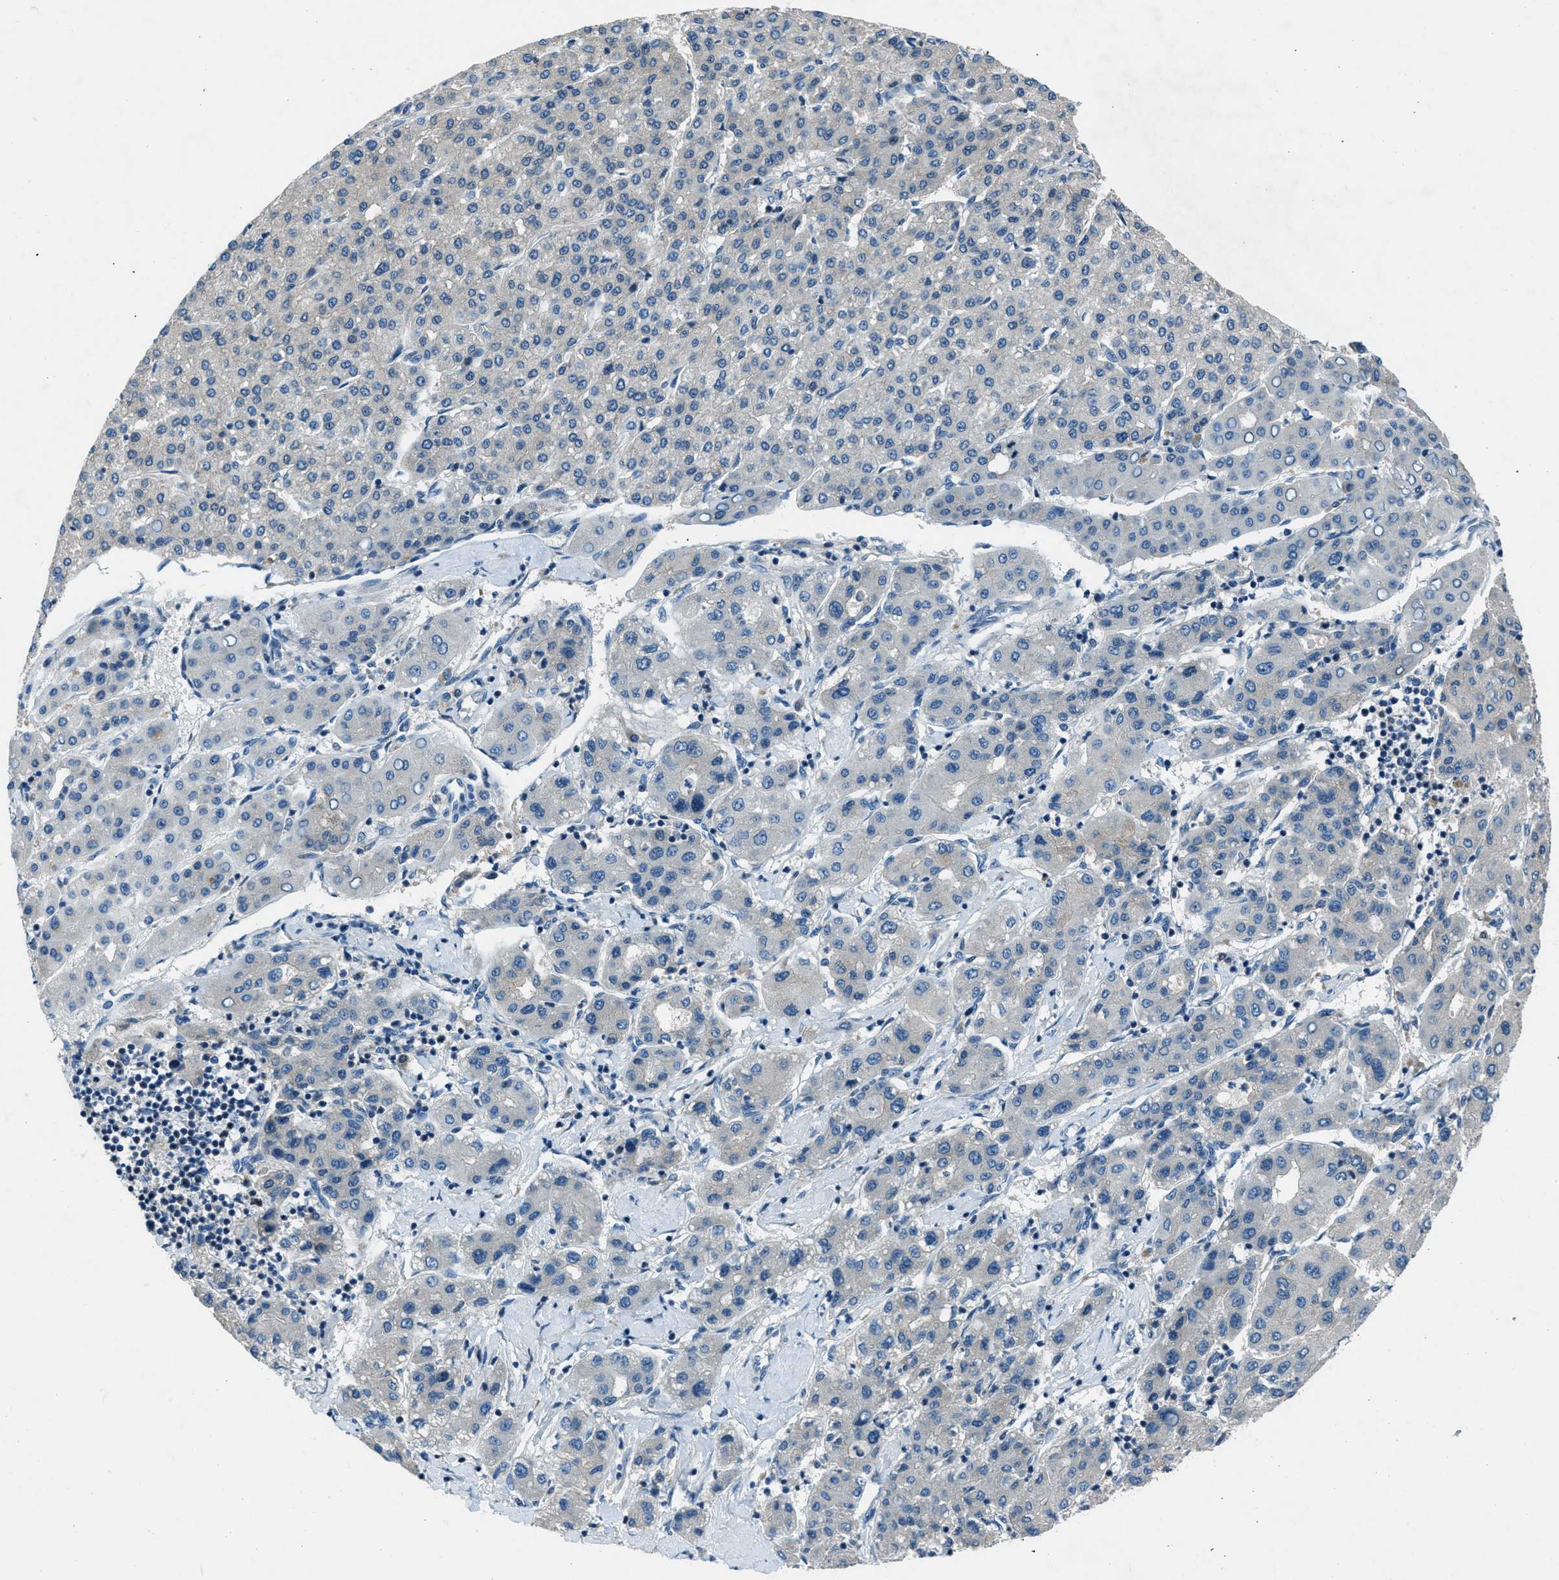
{"staining": {"intensity": "negative", "quantity": "none", "location": "none"}, "tissue": "liver cancer", "cell_type": "Tumor cells", "image_type": "cancer", "snomed": [{"axis": "morphology", "description": "Carcinoma, Hepatocellular, NOS"}, {"axis": "topography", "description": "Liver"}], "caption": "DAB immunohistochemical staining of human hepatocellular carcinoma (liver) displays no significant positivity in tumor cells. (Stains: DAB (3,3'-diaminobenzidine) immunohistochemistry with hematoxylin counter stain, Microscopy: brightfield microscopy at high magnification).", "gene": "ARFGAP2", "patient": {"sex": "male", "age": 65}}